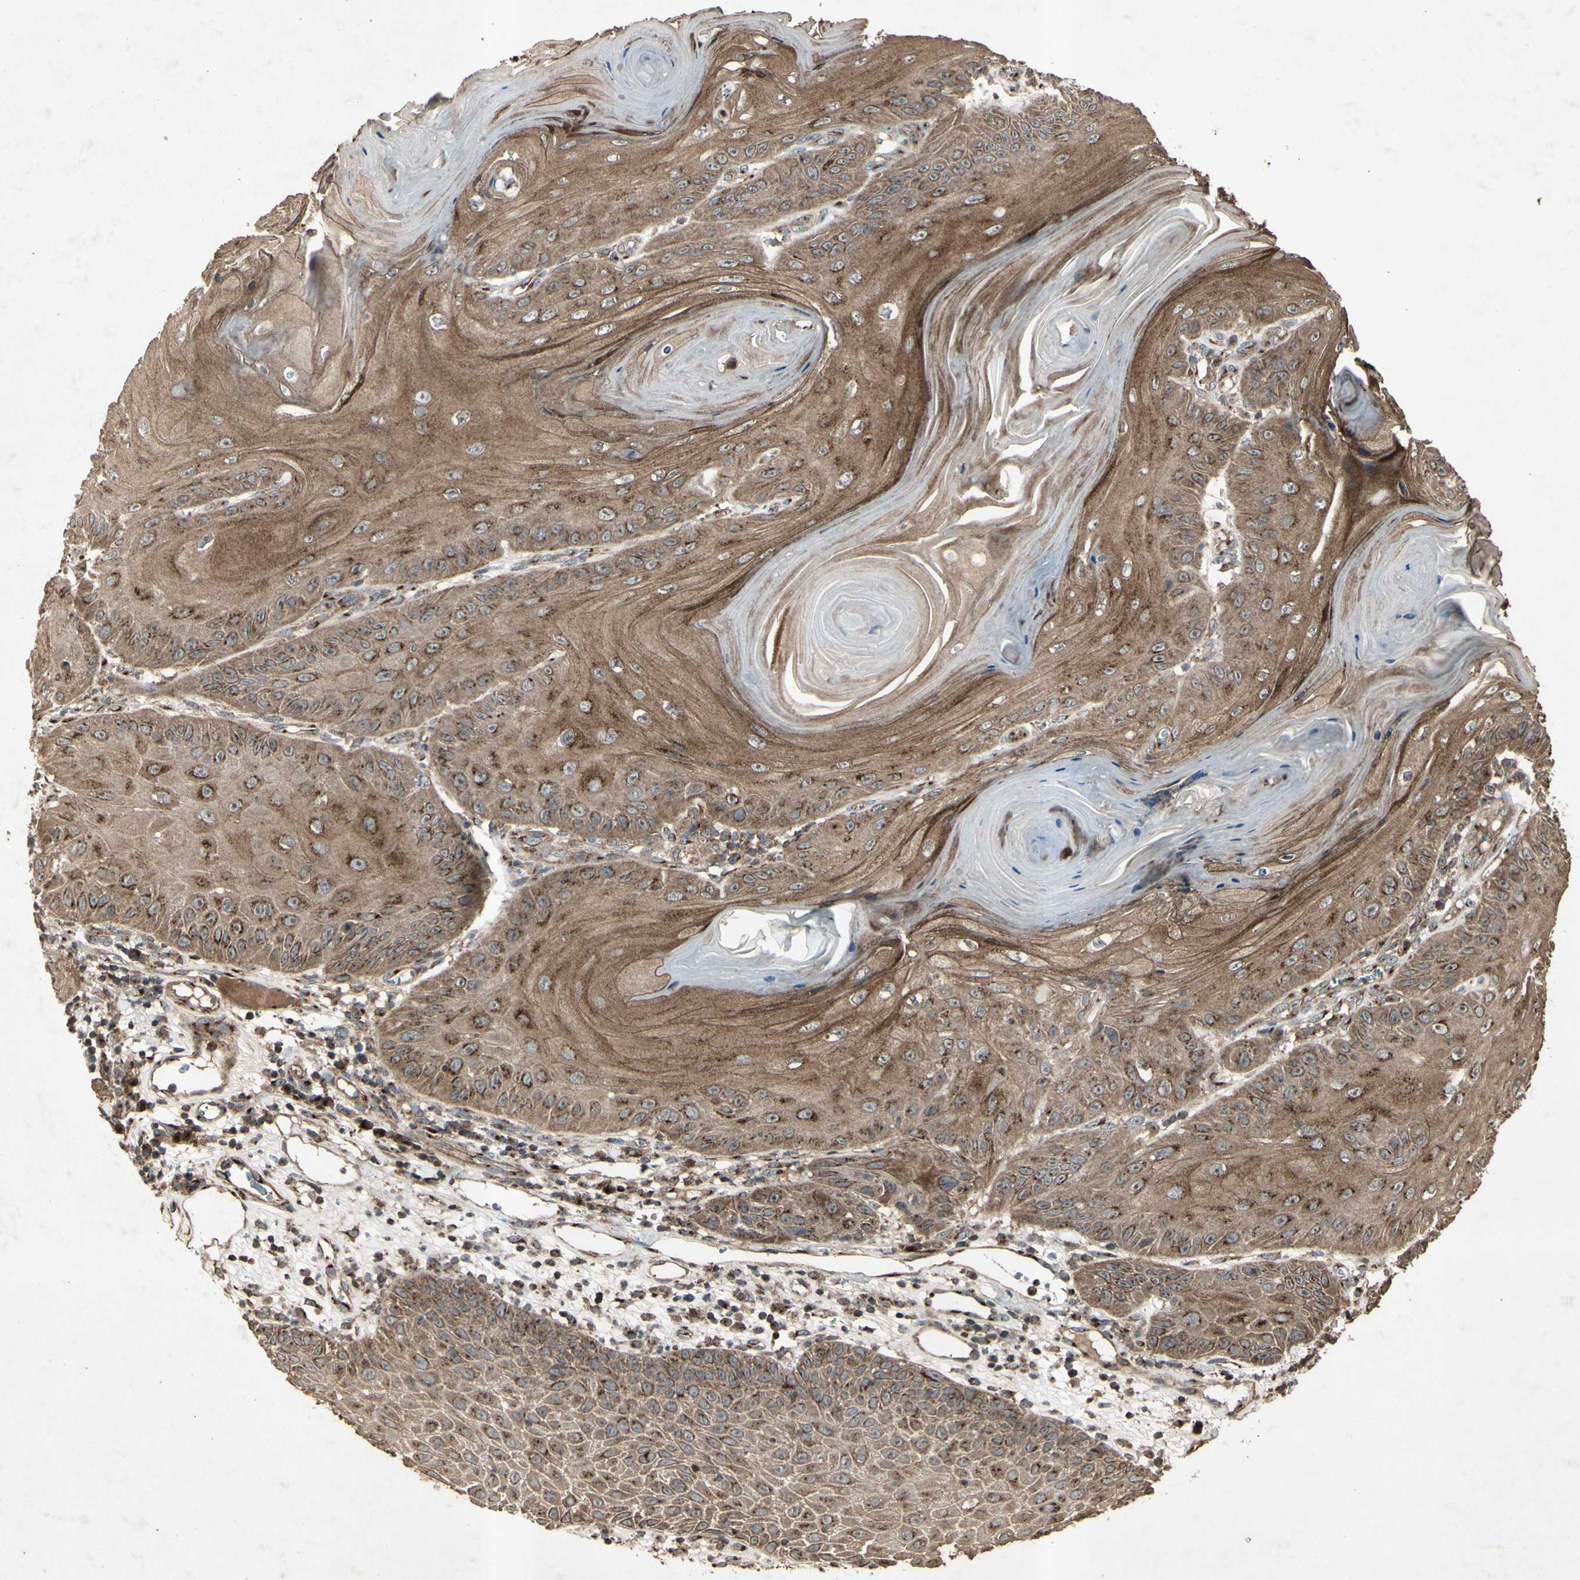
{"staining": {"intensity": "moderate", "quantity": ">75%", "location": "cytoplasmic/membranous"}, "tissue": "skin cancer", "cell_type": "Tumor cells", "image_type": "cancer", "snomed": [{"axis": "morphology", "description": "Squamous cell carcinoma, NOS"}, {"axis": "topography", "description": "Skin"}], "caption": "Skin cancer (squamous cell carcinoma) stained with a protein marker shows moderate staining in tumor cells.", "gene": "AP1G1", "patient": {"sex": "female", "age": 78}}